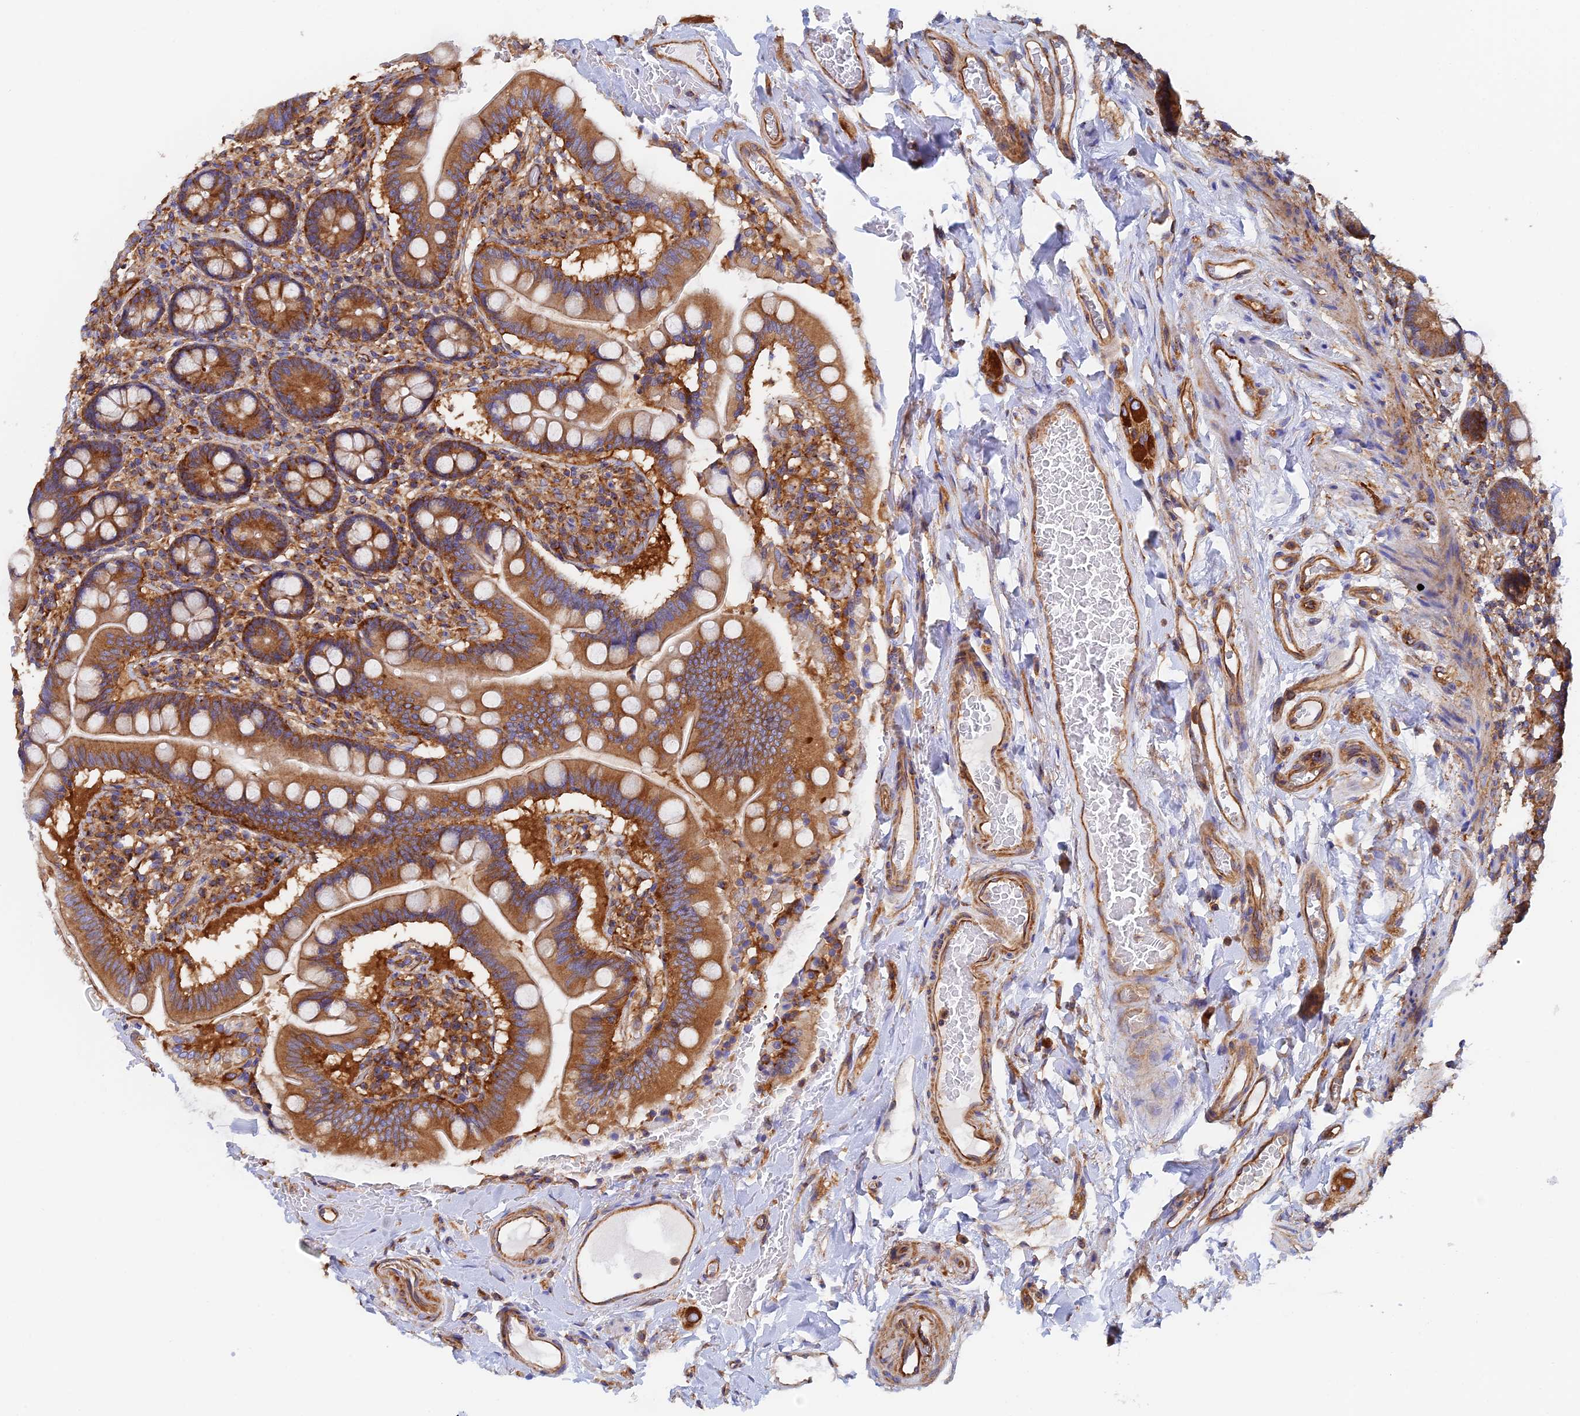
{"staining": {"intensity": "strong", "quantity": ">75%", "location": "cytoplasmic/membranous"}, "tissue": "small intestine", "cell_type": "Glandular cells", "image_type": "normal", "snomed": [{"axis": "morphology", "description": "Normal tissue, NOS"}, {"axis": "topography", "description": "Small intestine"}], "caption": "Immunohistochemistry (IHC) (DAB) staining of normal human small intestine exhibits strong cytoplasmic/membranous protein staining in about >75% of glandular cells.", "gene": "DCTN2", "patient": {"sex": "female", "age": 64}}